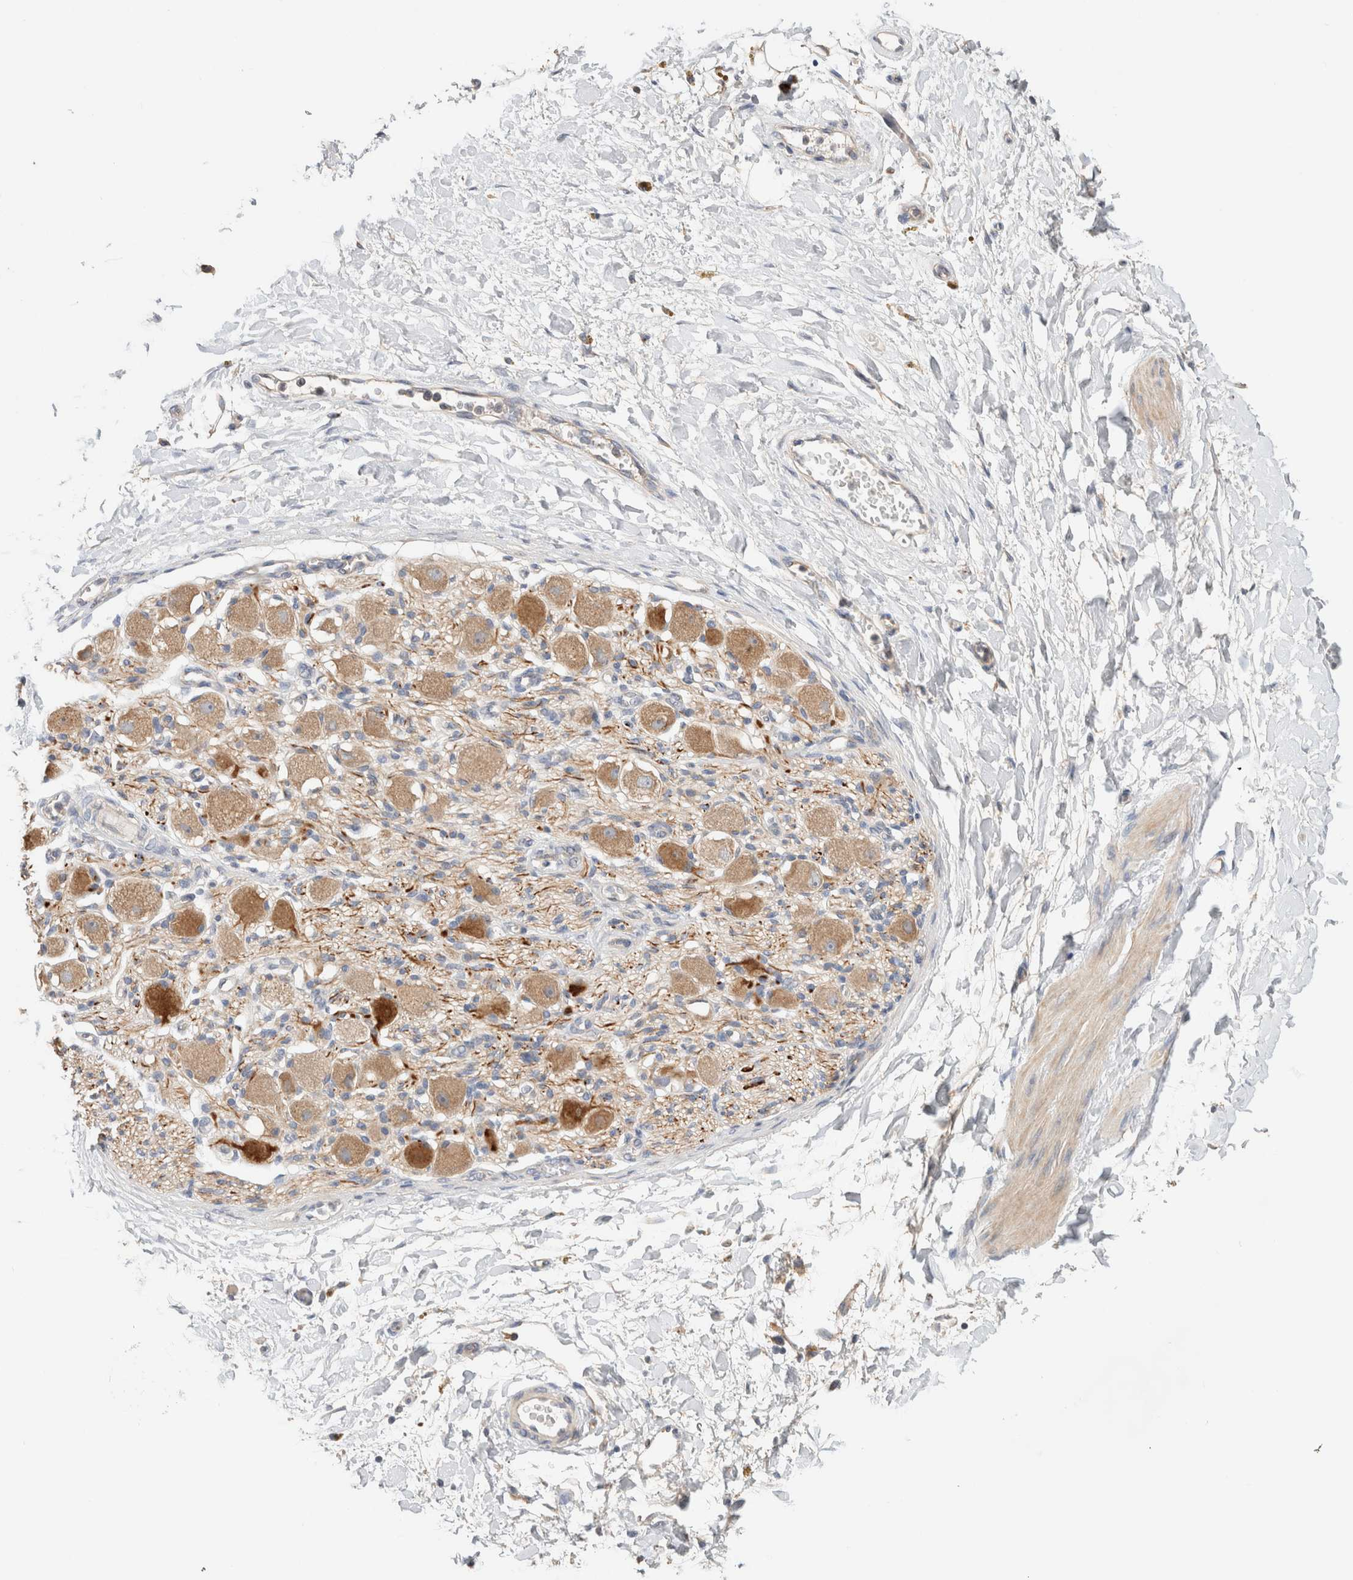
{"staining": {"intensity": "weak", "quantity": ">75%", "location": "cytoplasmic/membranous"}, "tissue": "adipose tissue", "cell_type": "Adipocytes", "image_type": "normal", "snomed": [{"axis": "morphology", "description": "Normal tissue, NOS"}, {"axis": "topography", "description": "Kidney"}, {"axis": "topography", "description": "Peripheral nerve tissue"}], "caption": "Immunohistochemical staining of benign human adipose tissue reveals weak cytoplasmic/membranous protein expression in approximately >75% of adipocytes.", "gene": "B3GNTL1", "patient": {"sex": "male", "age": 7}}